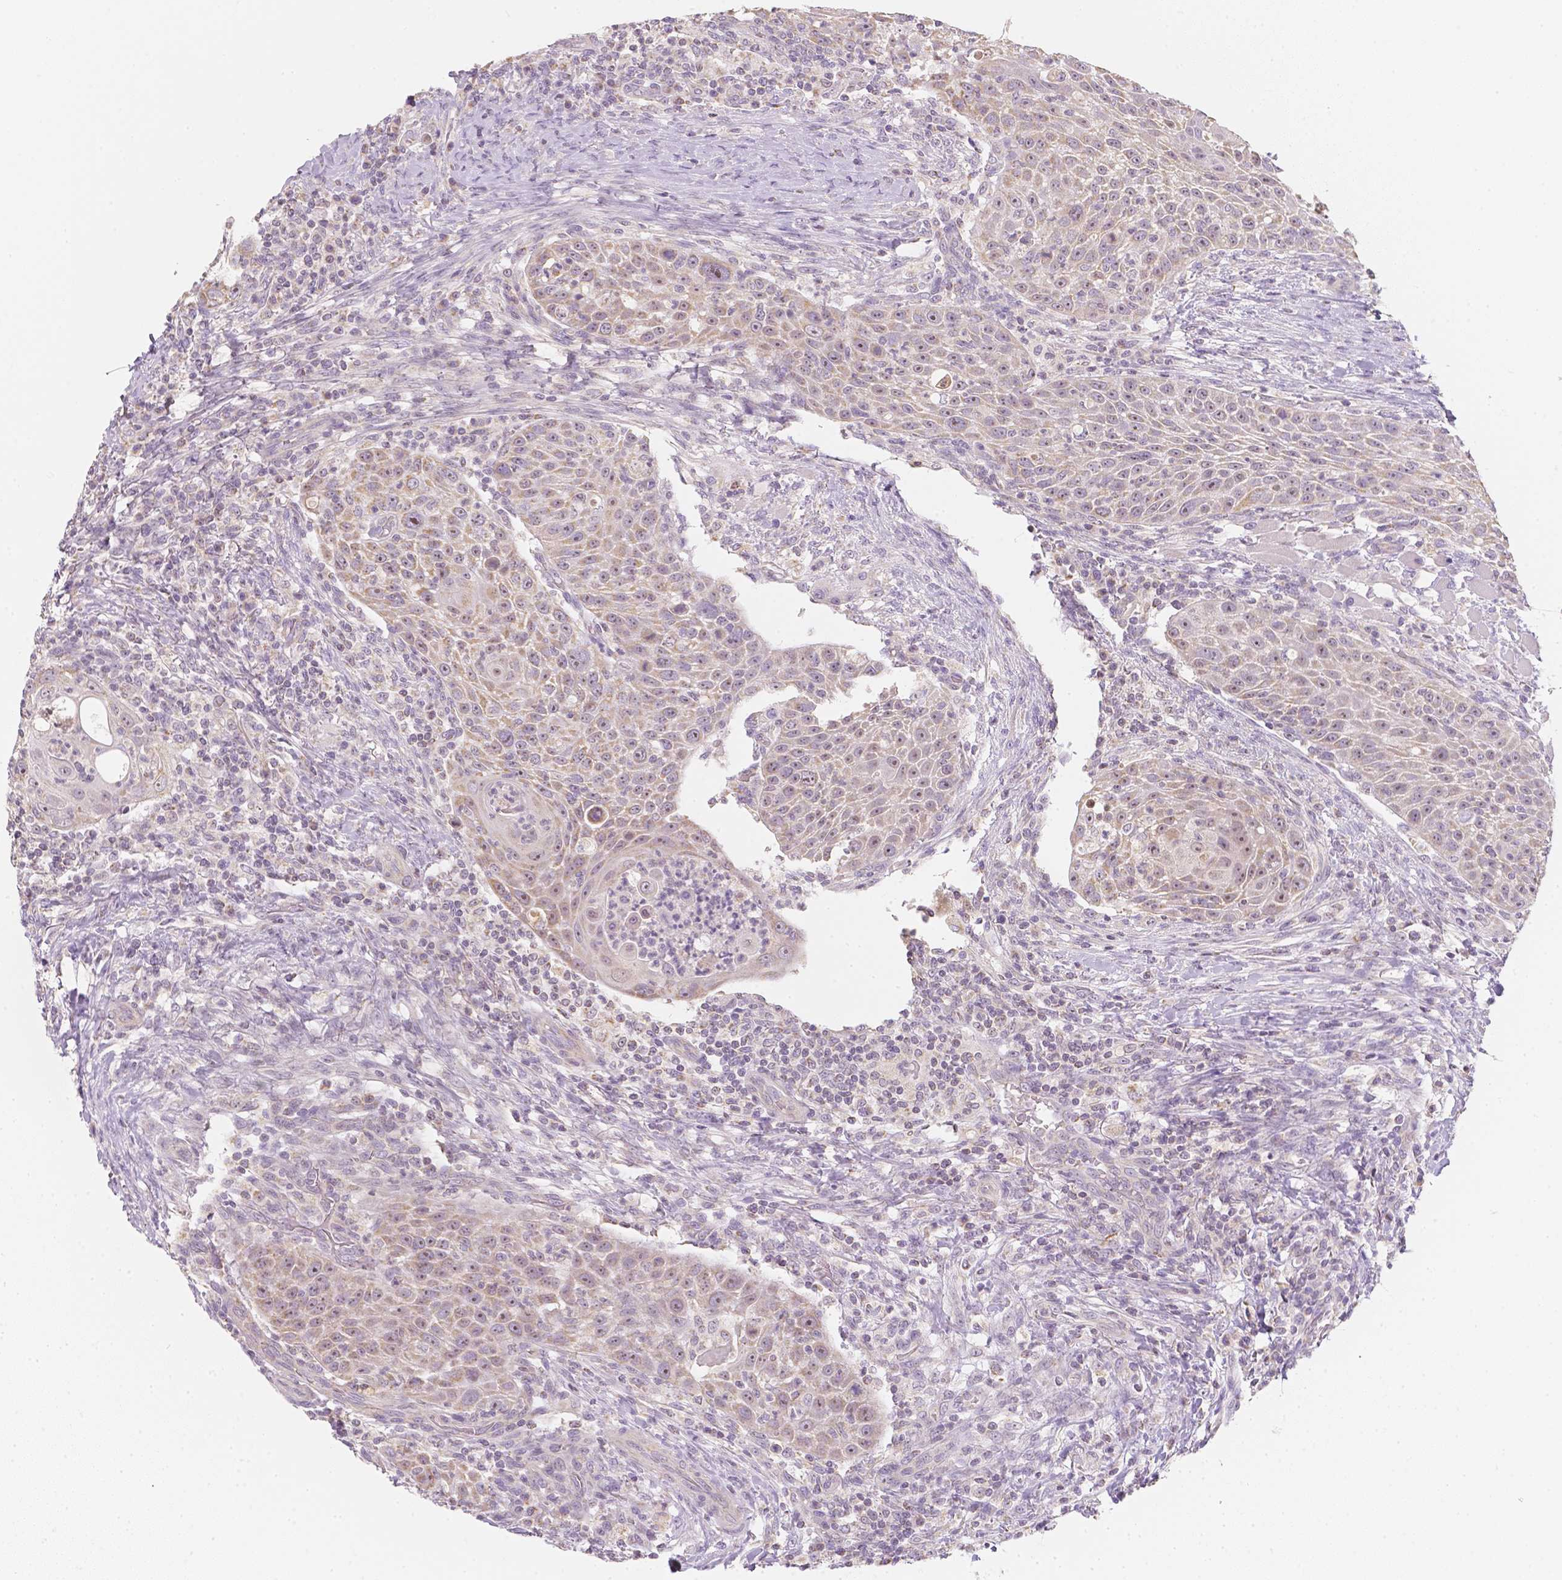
{"staining": {"intensity": "weak", "quantity": ">75%", "location": "cytoplasmic/membranous"}, "tissue": "head and neck cancer", "cell_type": "Tumor cells", "image_type": "cancer", "snomed": [{"axis": "morphology", "description": "Squamous cell carcinoma, NOS"}, {"axis": "topography", "description": "Head-Neck"}], "caption": "A micrograph of human head and neck cancer stained for a protein displays weak cytoplasmic/membranous brown staining in tumor cells.", "gene": "NVL", "patient": {"sex": "male", "age": 69}}